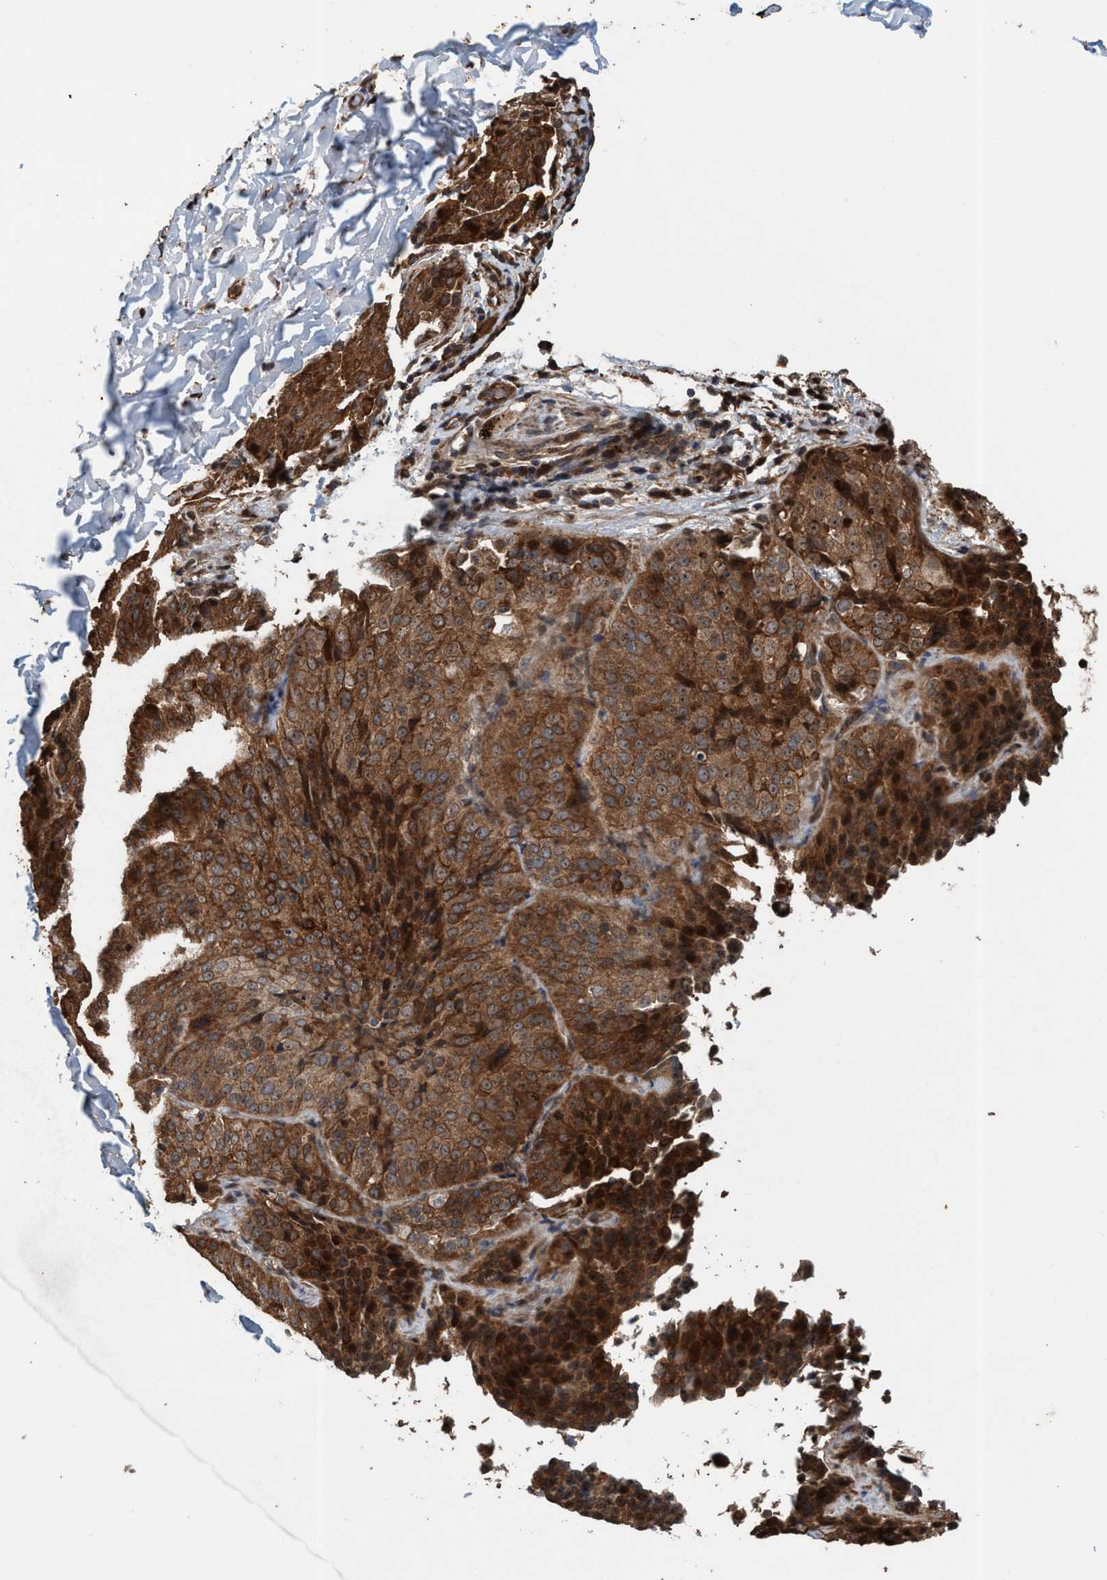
{"staining": {"intensity": "strong", "quantity": ">75%", "location": "cytoplasmic/membranous,nuclear"}, "tissue": "lung cancer", "cell_type": "Tumor cells", "image_type": "cancer", "snomed": [{"axis": "morphology", "description": "Squamous cell carcinoma, NOS"}, {"axis": "topography", "description": "Lung"}], "caption": "This is an image of immunohistochemistry (IHC) staining of lung squamous cell carcinoma, which shows strong staining in the cytoplasmic/membranous and nuclear of tumor cells.", "gene": "TRPC7", "patient": {"sex": "male", "age": 54}}